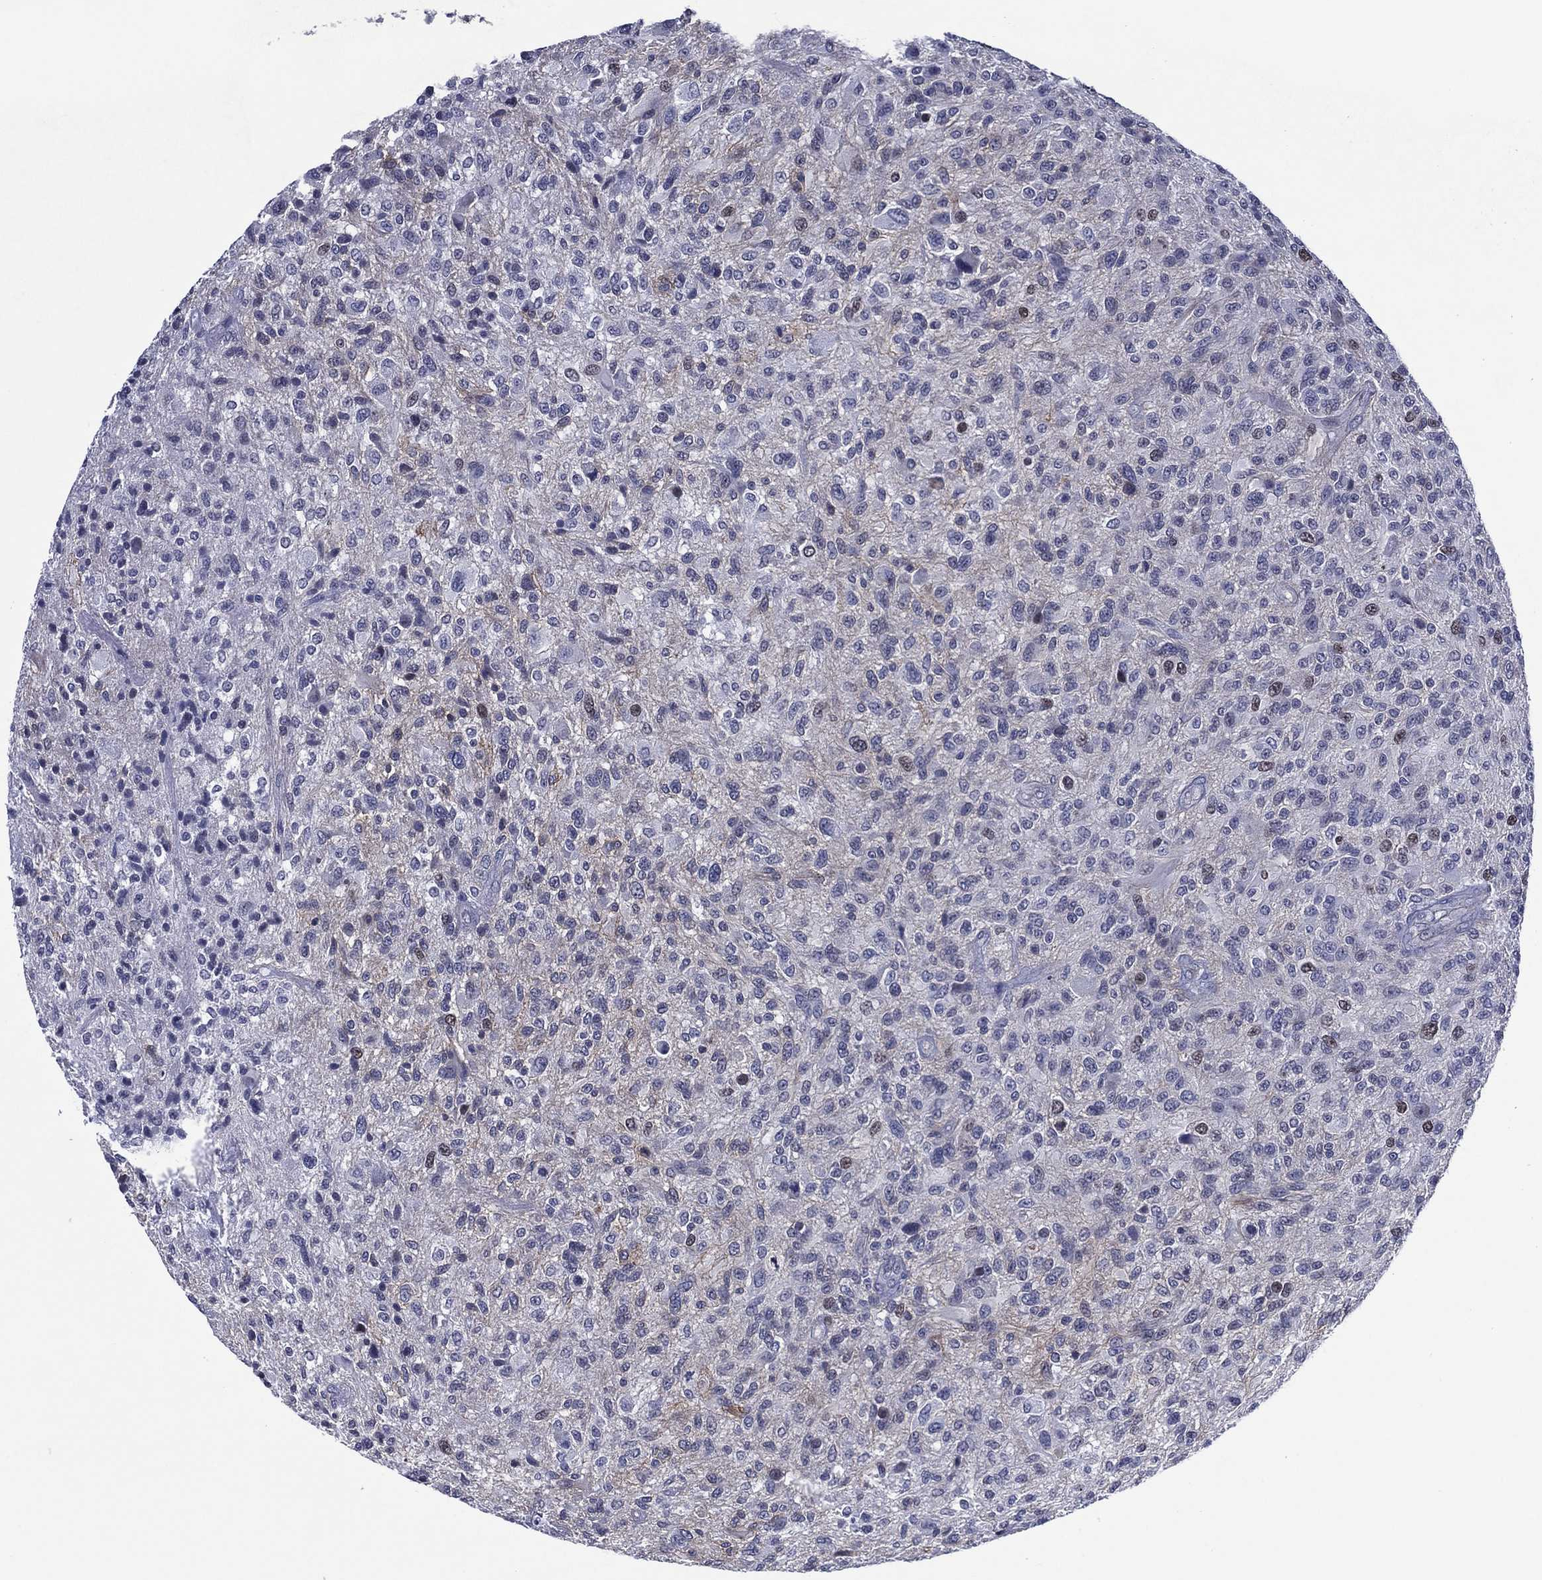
{"staining": {"intensity": "moderate", "quantity": "<25%", "location": "nuclear"}, "tissue": "glioma", "cell_type": "Tumor cells", "image_type": "cancer", "snomed": [{"axis": "morphology", "description": "Glioma, malignant, High grade"}, {"axis": "topography", "description": "Brain"}], "caption": "Glioma stained with a protein marker demonstrates moderate staining in tumor cells.", "gene": "GATA6", "patient": {"sex": "male", "age": 47}}